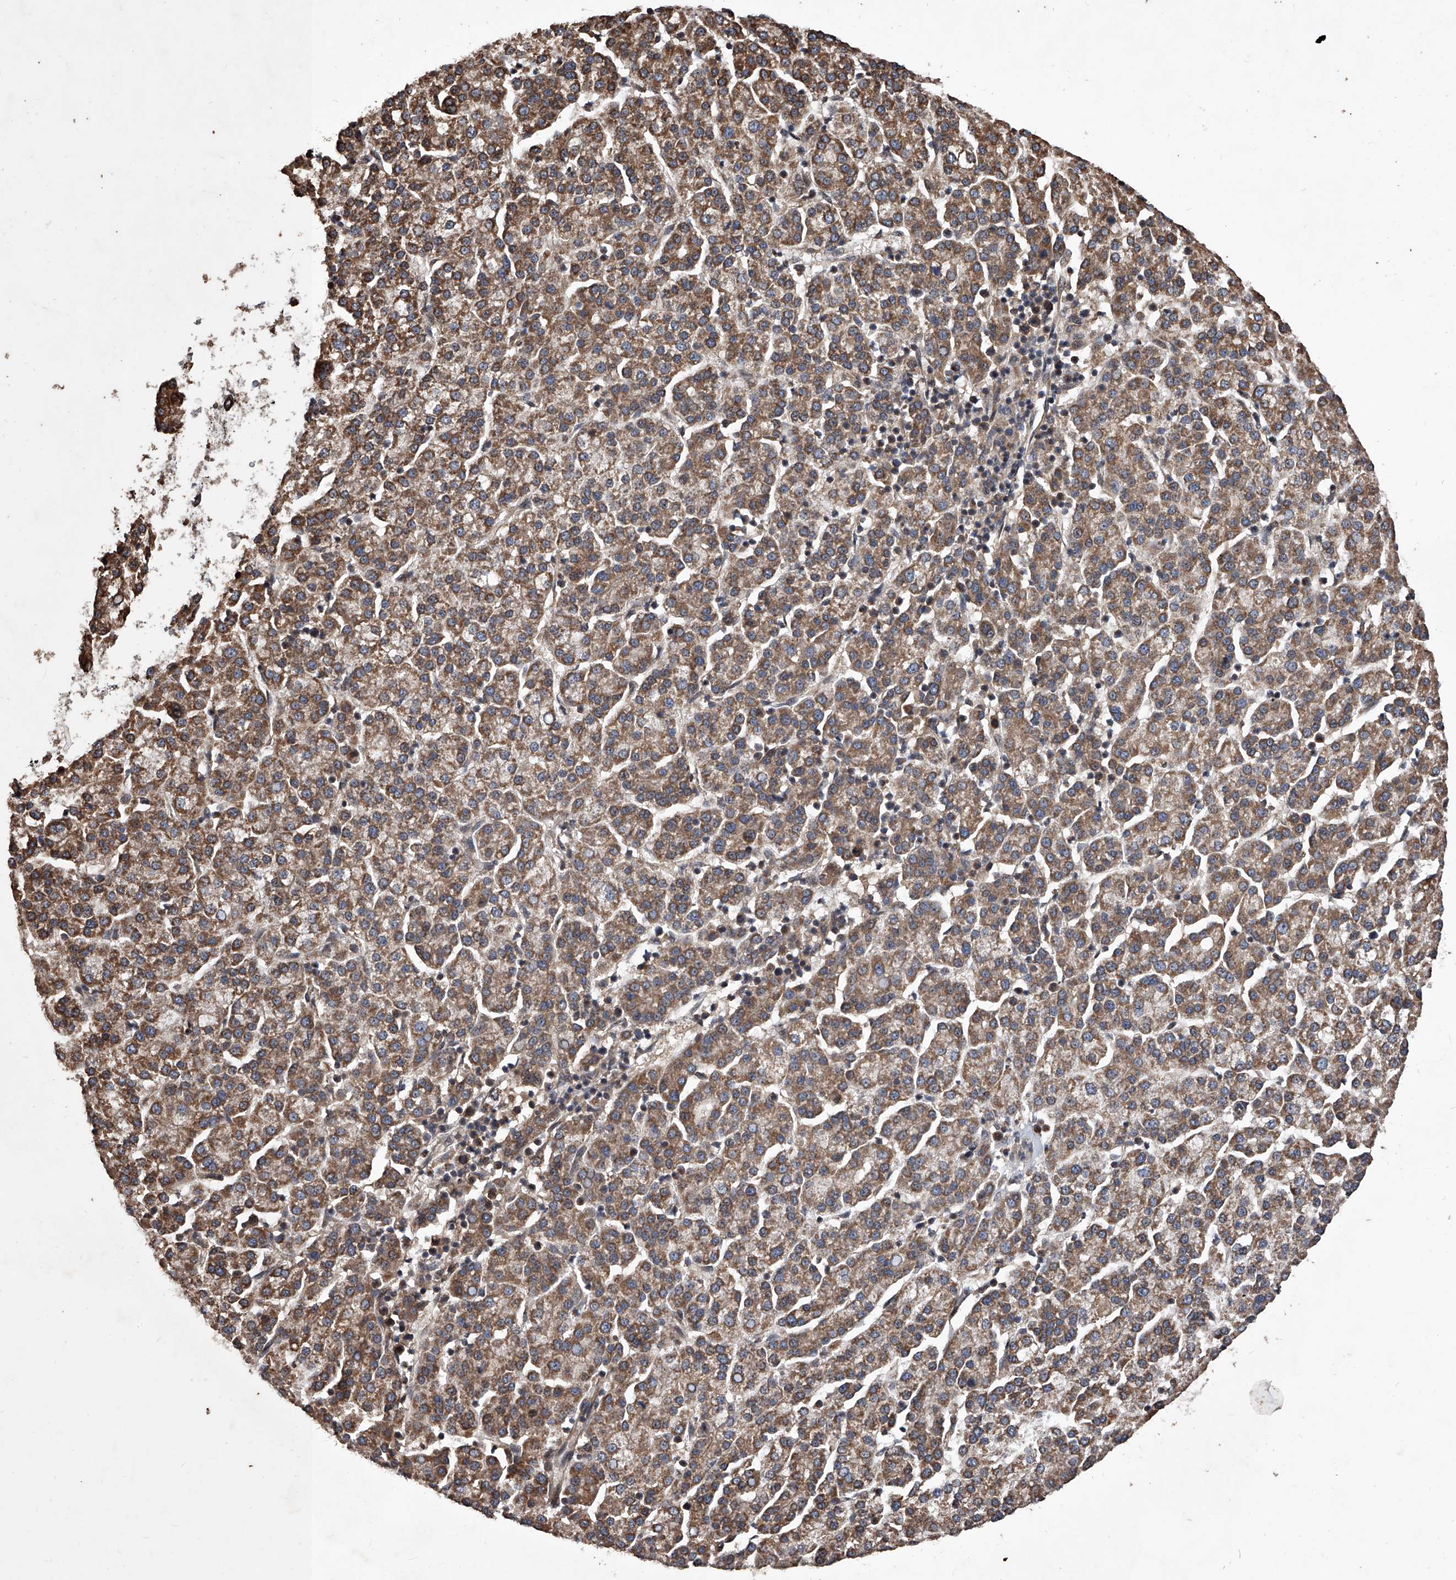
{"staining": {"intensity": "moderate", "quantity": ">75%", "location": "cytoplasmic/membranous"}, "tissue": "liver cancer", "cell_type": "Tumor cells", "image_type": "cancer", "snomed": [{"axis": "morphology", "description": "Carcinoma, Hepatocellular, NOS"}, {"axis": "topography", "description": "Liver"}], "caption": "Immunohistochemical staining of liver cancer (hepatocellular carcinoma) exhibits moderate cytoplasmic/membranous protein positivity in about >75% of tumor cells.", "gene": "LTV1", "patient": {"sex": "female", "age": 58}}